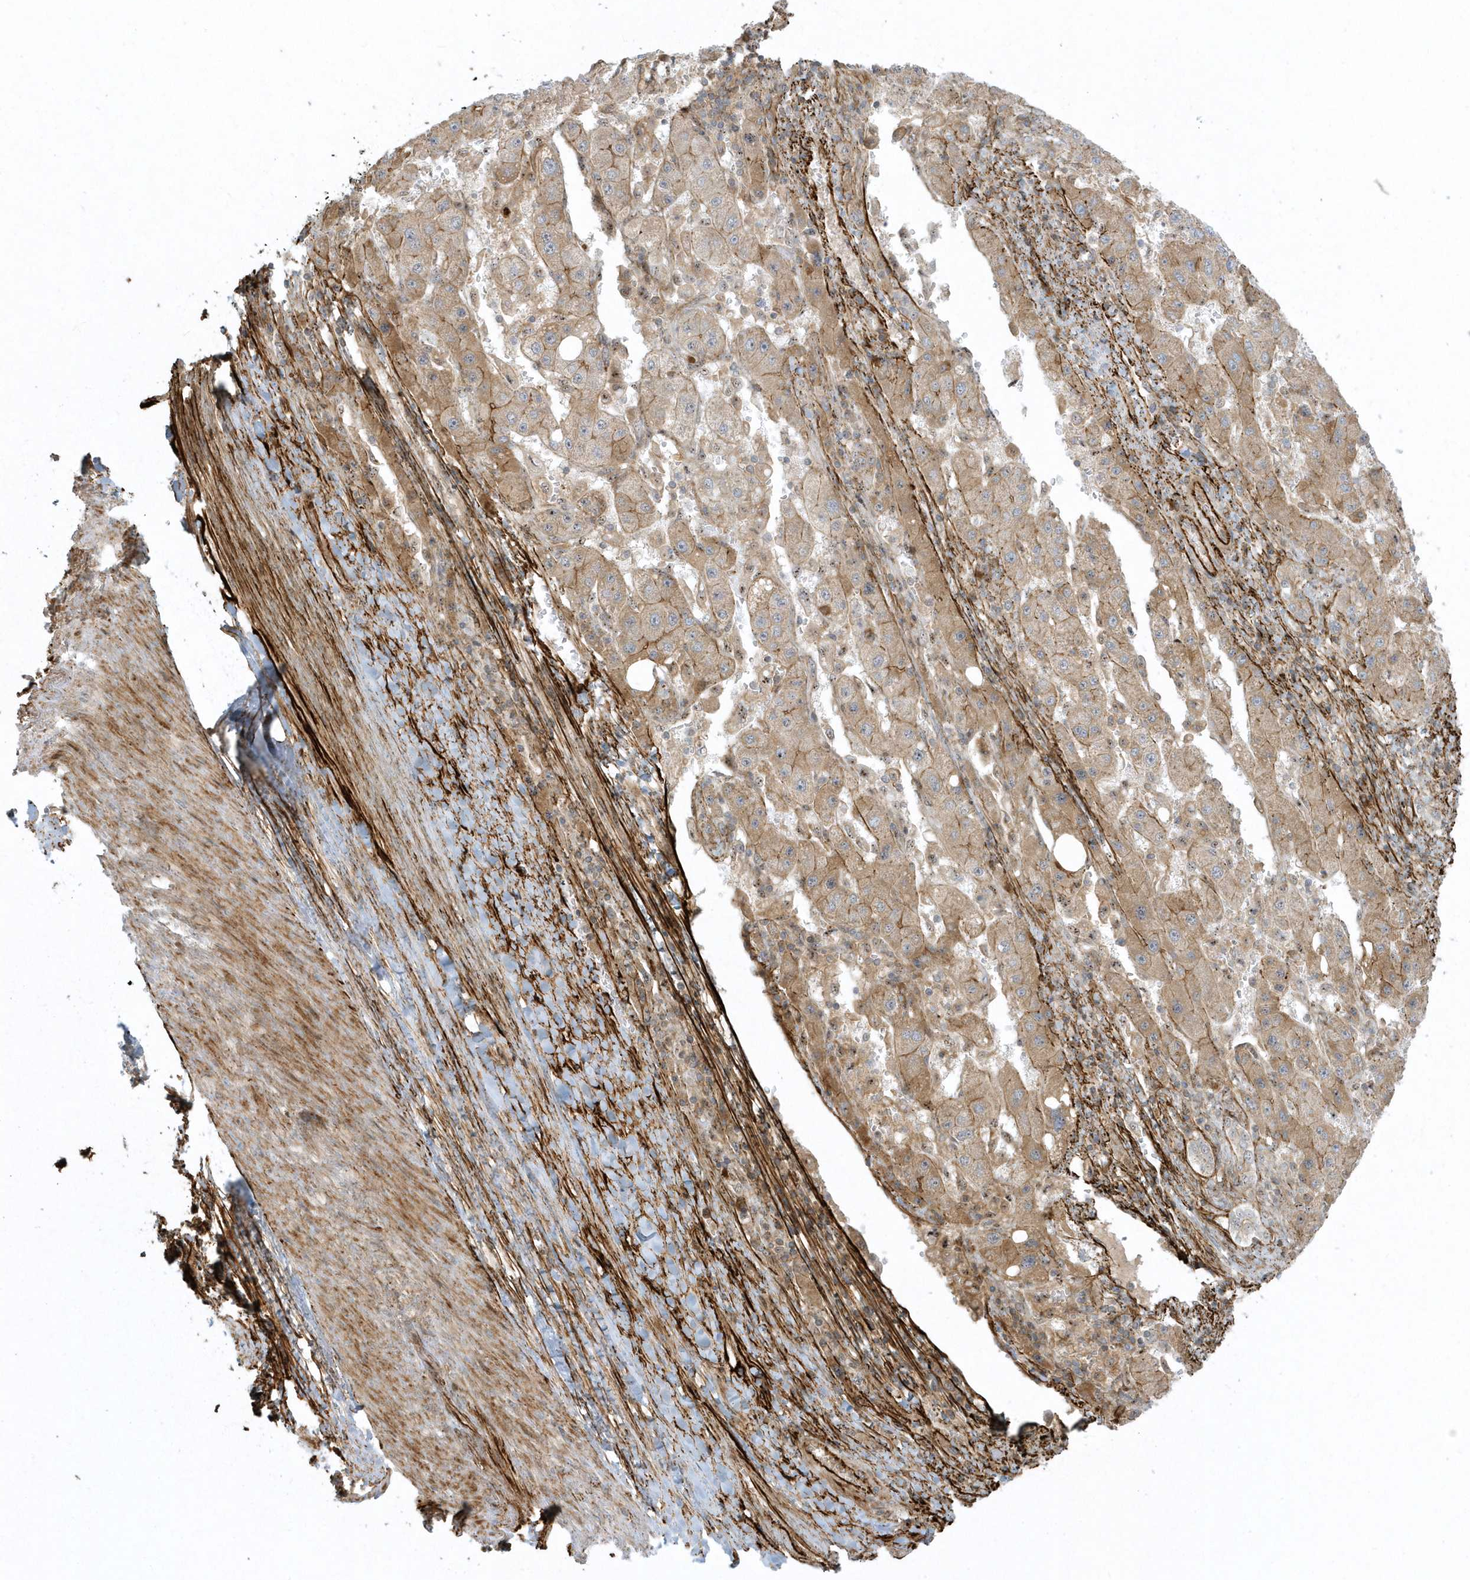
{"staining": {"intensity": "moderate", "quantity": "25%-75%", "location": "cytoplasmic/membranous"}, "tissue": "liver cancer", "cell_type": "Tumor cells", "image_type": "cancer", "snomed": [{"axis": "morphology", "description": "Carcinoma, Hepatocellular, NOS"}, {"axis": "topography", "description": "Liver"}], "caption": "Immunohistochemistry (IHC) (DAB) staining of human liver cancer displays moderate cytoplasmic/membranous protein positivity in about 25%-75% of tumor cells.", "gene": "MASP2", "patient": {"sex": "female", "age": 73}}